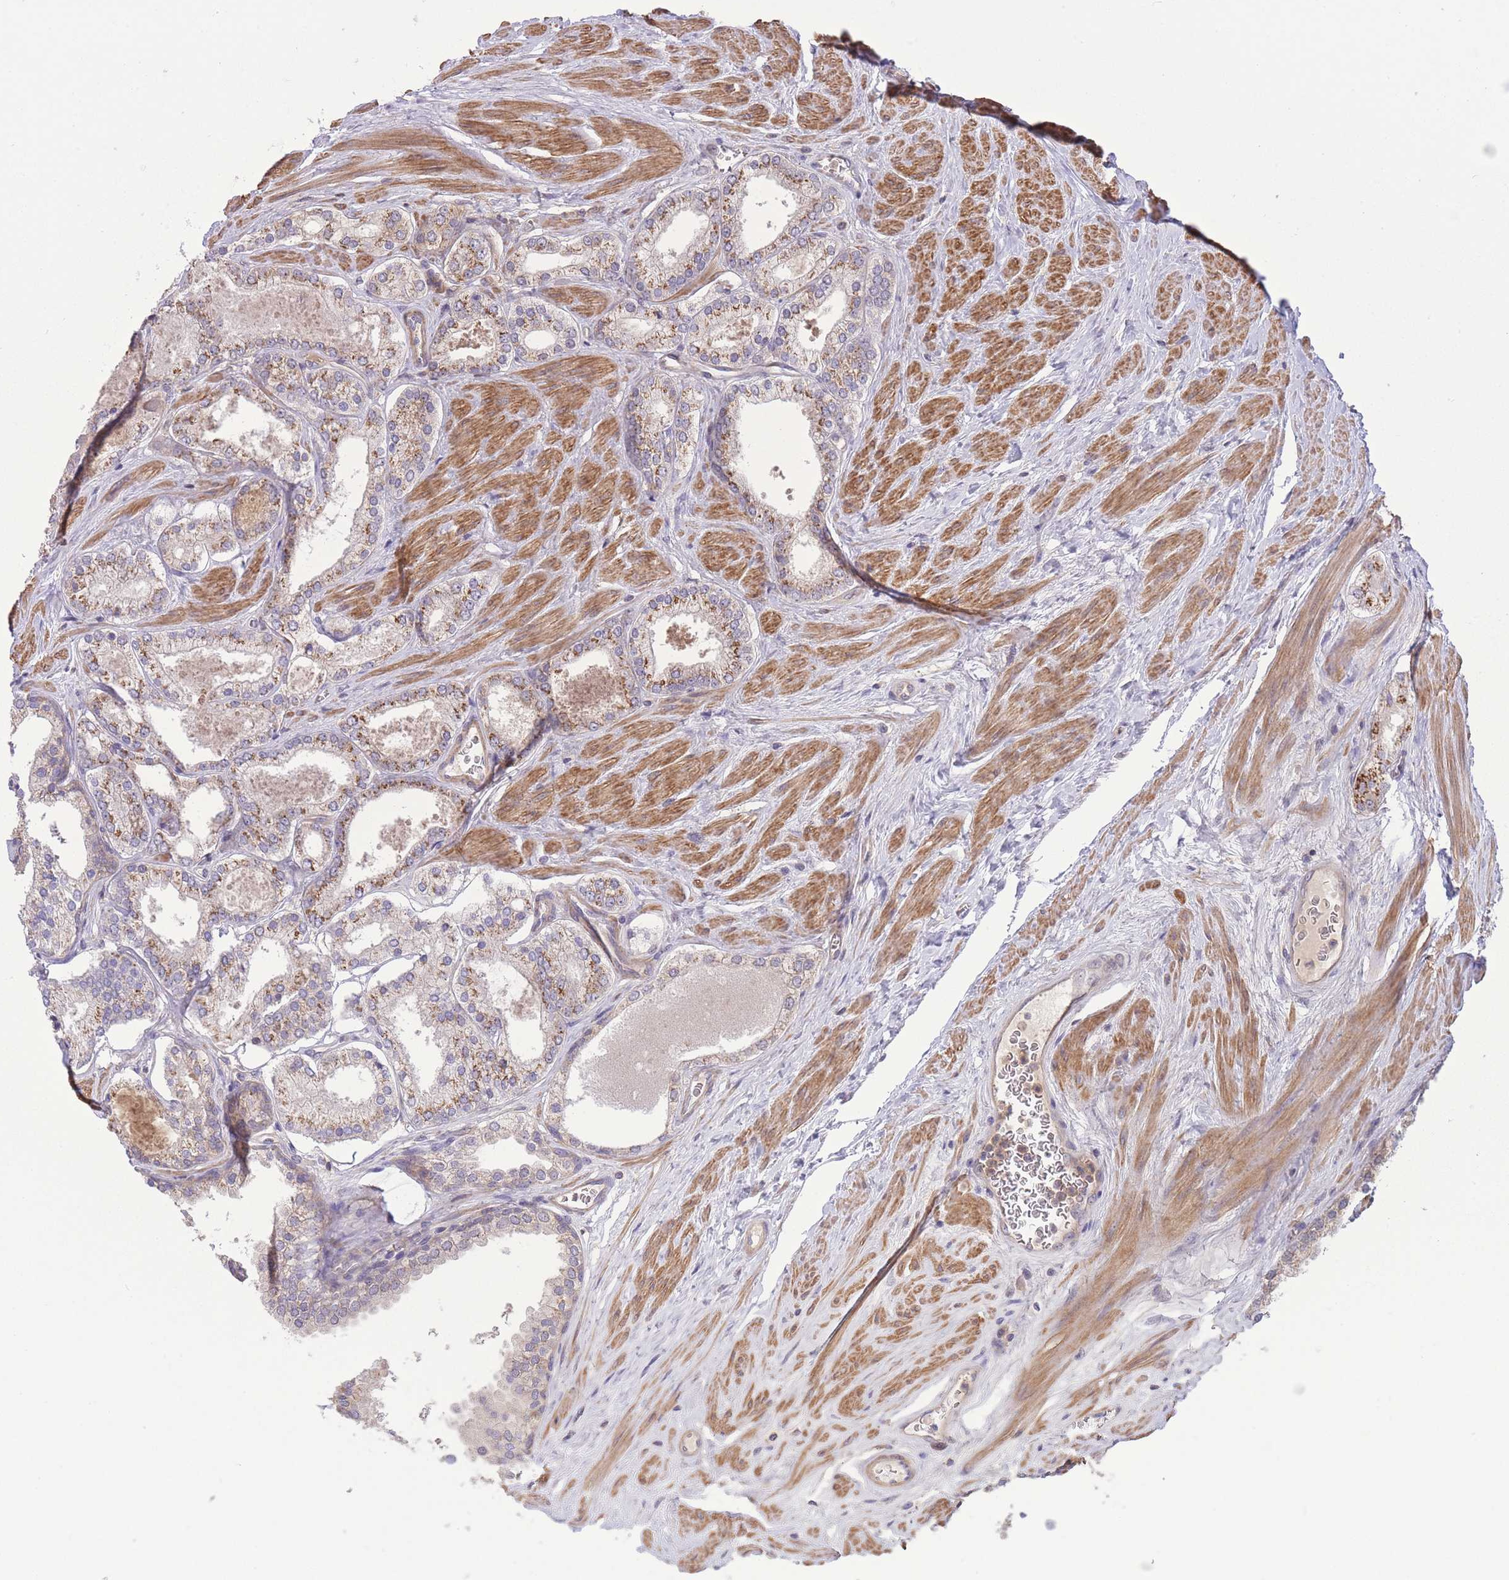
{"staining": {"intensity": "strong", "quantity": ">75%", "location": "cytoplasmic/membranous"}, "tissue": "prostate cancer", "cell_type": "Tumor cells", "image_type": "cancer", "snomed": [{"axis": "morphology", "description": "Adenocarcinoma, Low grade"}, {"axis": "topography", "description": "Prostate"}], "caption": "Immunohistochemical staining of prostate cancer (adenocarcinoma (low-grade)) reveals high levels of strong cytoplasmic/membranous expression in about >75% of tumor cells.", "gene": "ZNF304", "patient": {"sex": "male", "age": 42}}